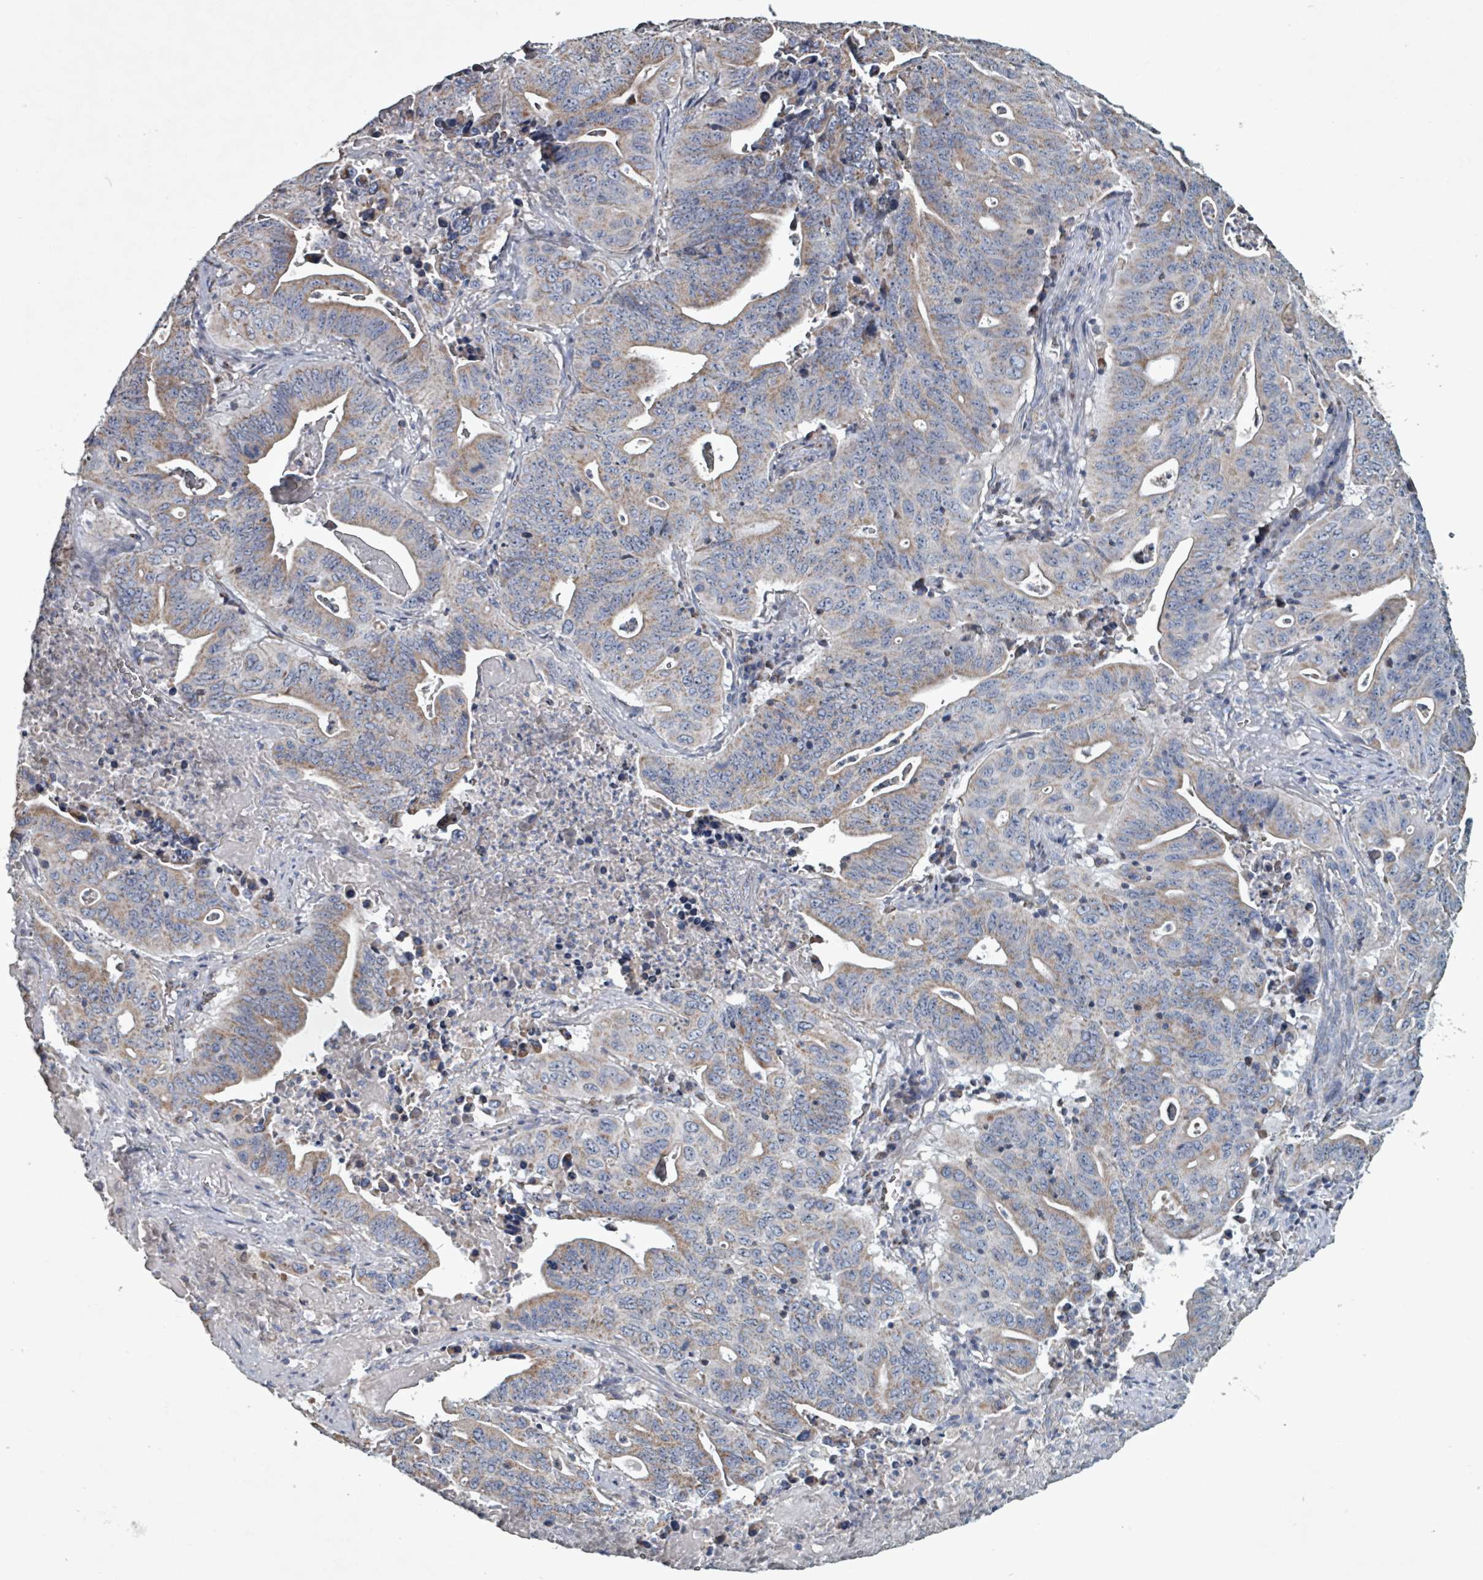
{"staining": {"intensity": "weak", "quantity": ">75%", "location": "cytoplasmic/membranous"}, "tissue": "lung cancer", "cell_type": "Tumor cells", "image_type": "cancer", "snomed": [{"axis": "morphology", "description": "Adenocarcinoma, NOS"}, {"axis": "topography", "description": "Lung"}], "caption": "Protein positivity by immunohistochemistry (IHC) shows weak cytoplasmic/membranous positivity in about >75% of tumor cells in lung cancer.", "gene": "ABHD18", "patient": {"sex": "female", "age": 60}}